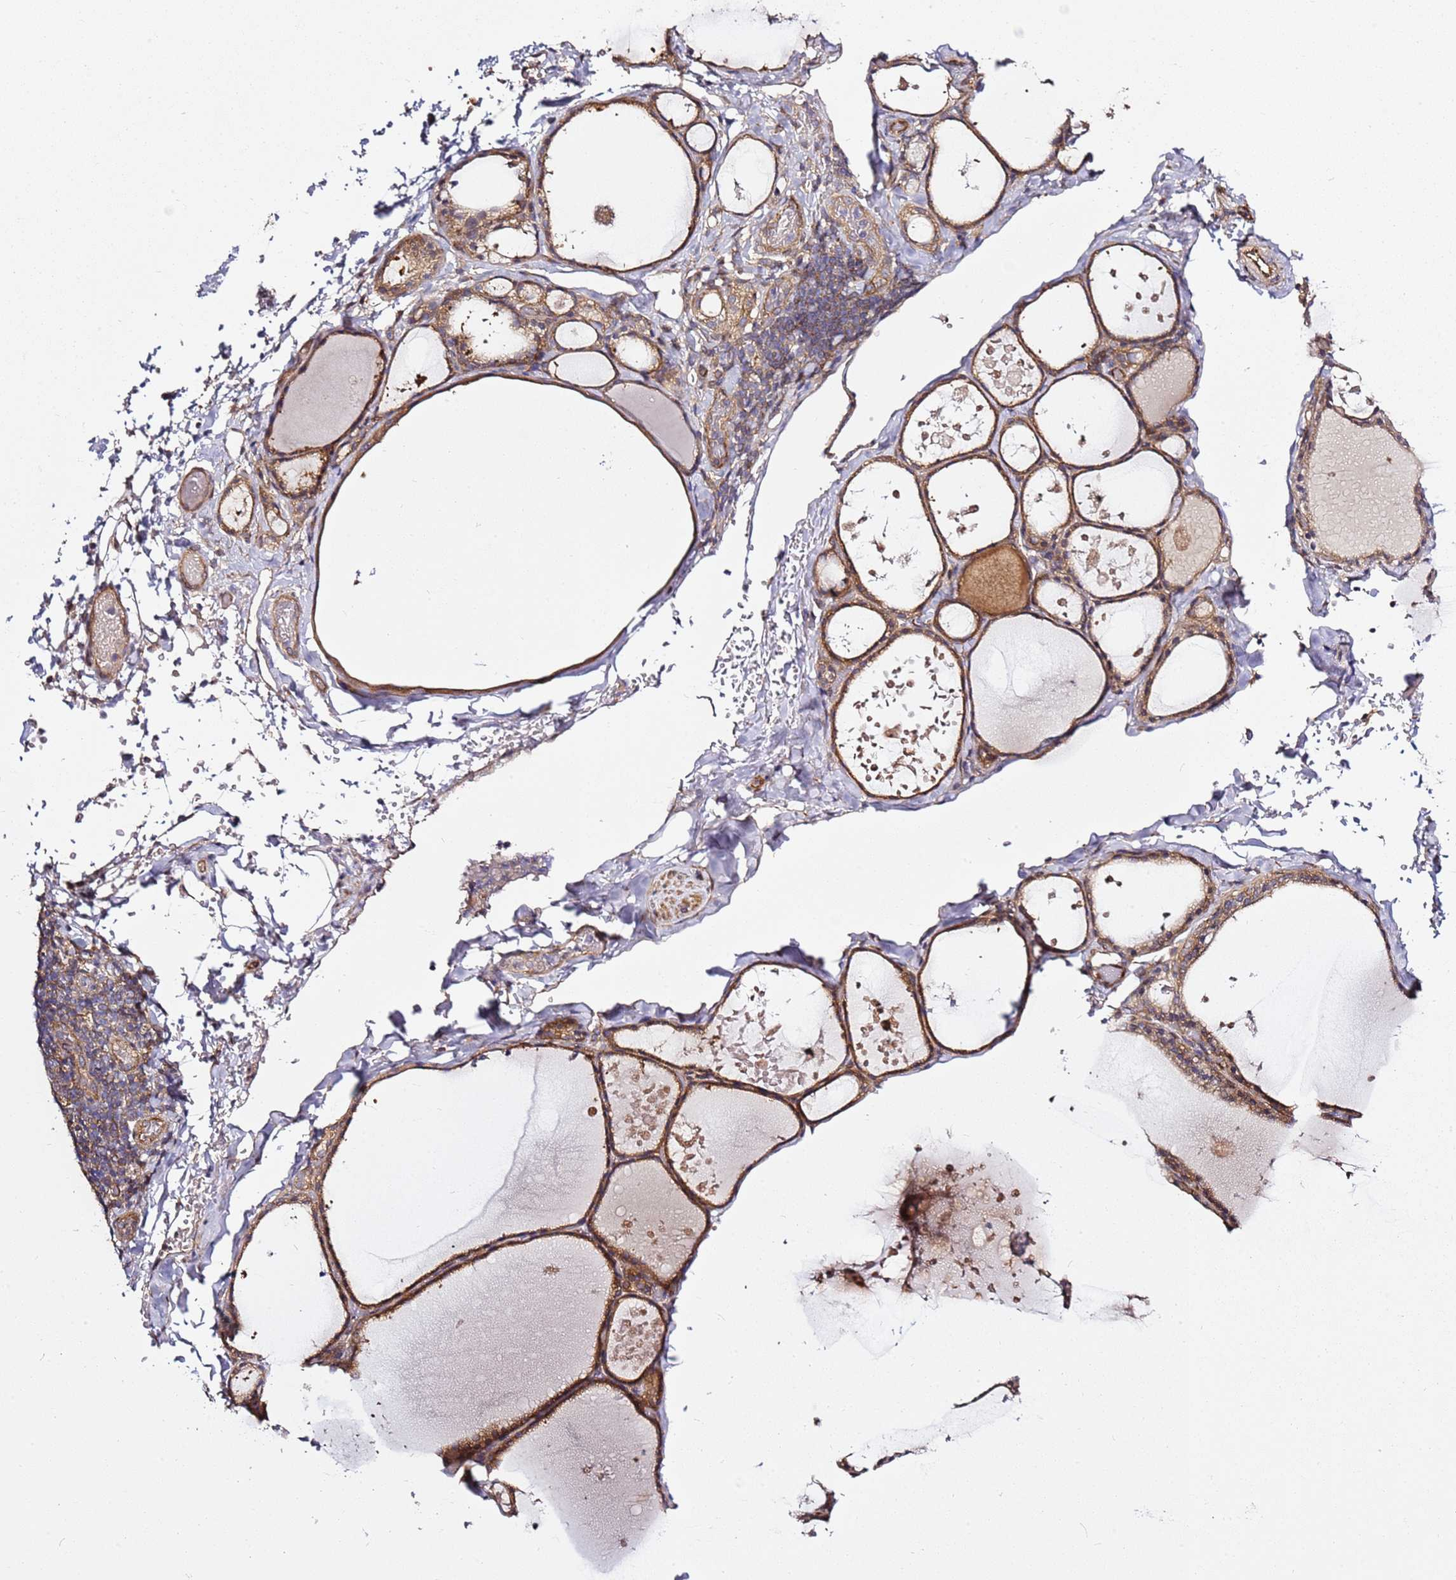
{"staining": {"intensity": "strong", "quantity": ">75%", "location": "cytoplasmic/membranous"}, "tissue": "thyroid gland", "cell_type": "Glandular cells", "image_type": "normal", "snomed": [{"axis": "morphology", "description": "Normal tissue, NOS"}, {"axis": "topography", "description": "Thyroid gland"}], "caption": "Protein staining by immunohistochemistry exhibits strong cytoplasmic/membranous expression in about >75% of glandular cells in unremarkable thyroid gland.", "gene": "GNL1", "patient": {"sex": "male", "age": 56}}